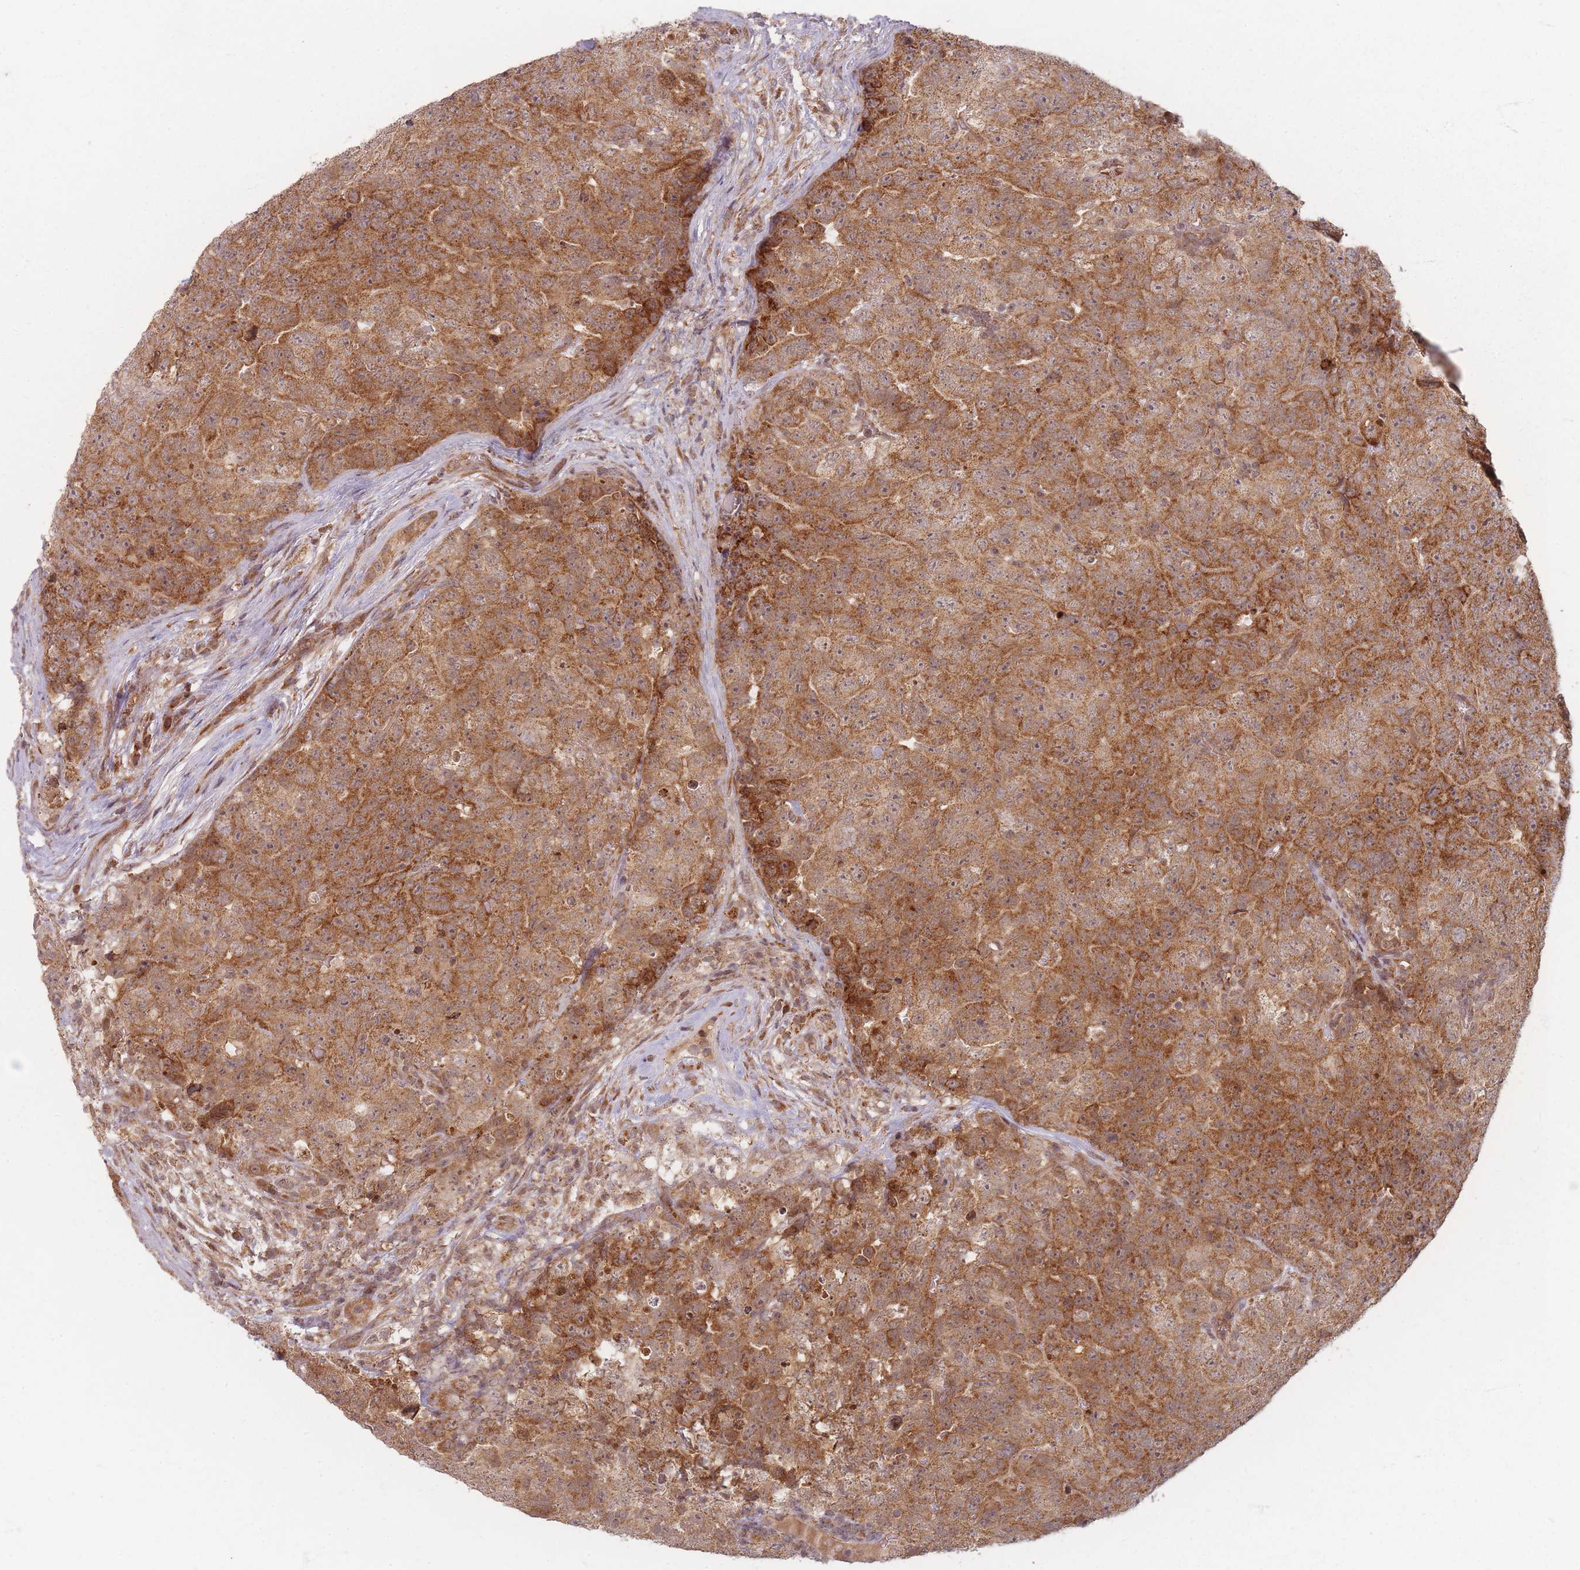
{"staining": {"intensity": "moderate", "quantity": ">75%", "location": "cytoplasmic/membranous"}, "tissue": "testis cancer", "cell_type": "Tumor cells", "image_type": "cancer", "snomed": [{"axis": "morphology", "description": "Seminoma, NOS"}, {"axis": "morphology", "description": "Teratoma, malignant, NOS"}, {"axis": "topography", "description": "Testis"}], "caption": "Immunohistochemical staining of human testis cancer reveals medium levels of moderate cytoplasmic/membranous positivity in approximately >75% of tumor cells.", "gene": "RADX", "patient": {"sex": "male", "age": 34}}